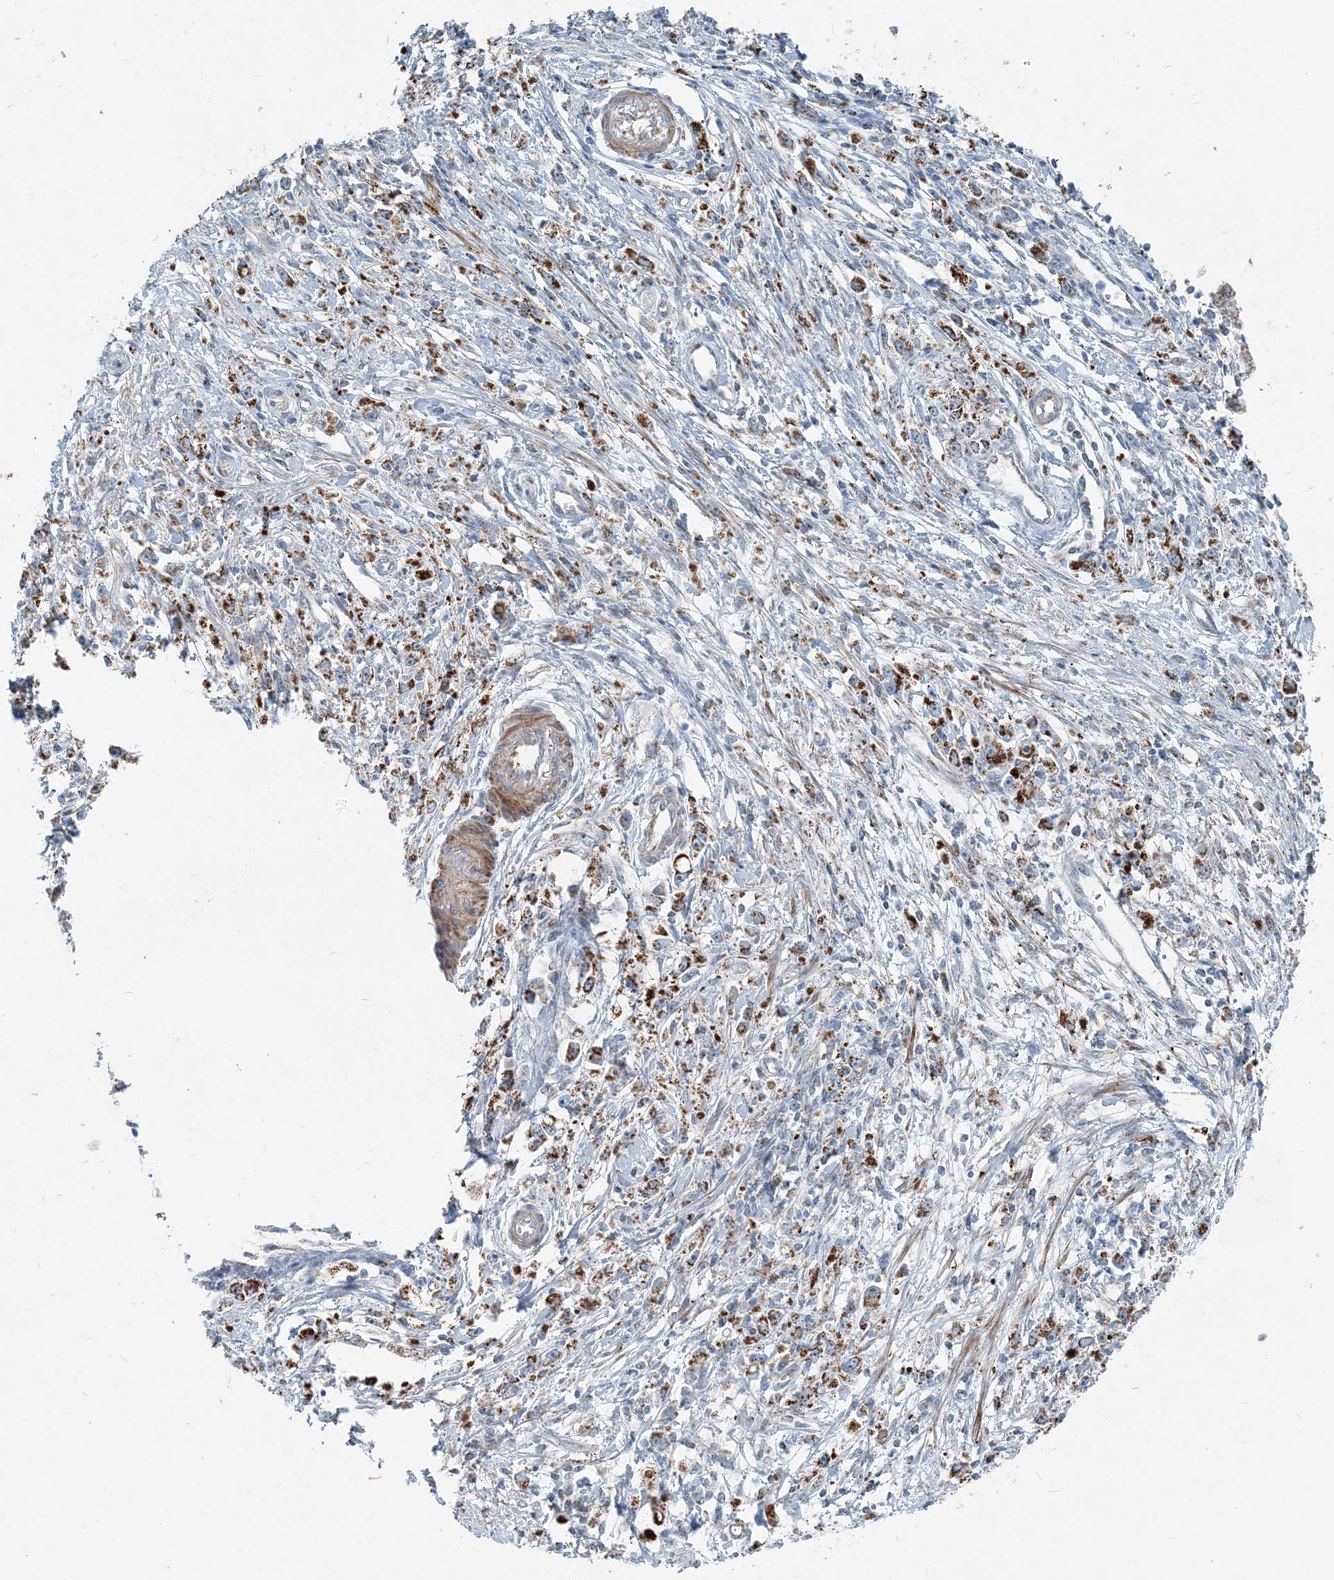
{"staining": {"intensity": "strong", "quantity": ">75%", "location": "cytoplasmic/membranous"}, "tissue": "stomach cancer", "cell_type": "Tumor cells", "image_type": "cancer", "snomed": [{"axis": "morphology", "description": "Adenocarcinoma, NOS"}, {"axis": "topography", "description": "Stomach"}], "caption": "Tumor cells demonstrate high levels of strong cytoplasmic/membranous staining in about >75% of cells in human adenocarcinoma (stomach).", "gene": "INTU", "patient": {"sex": "female", "age": 59}}